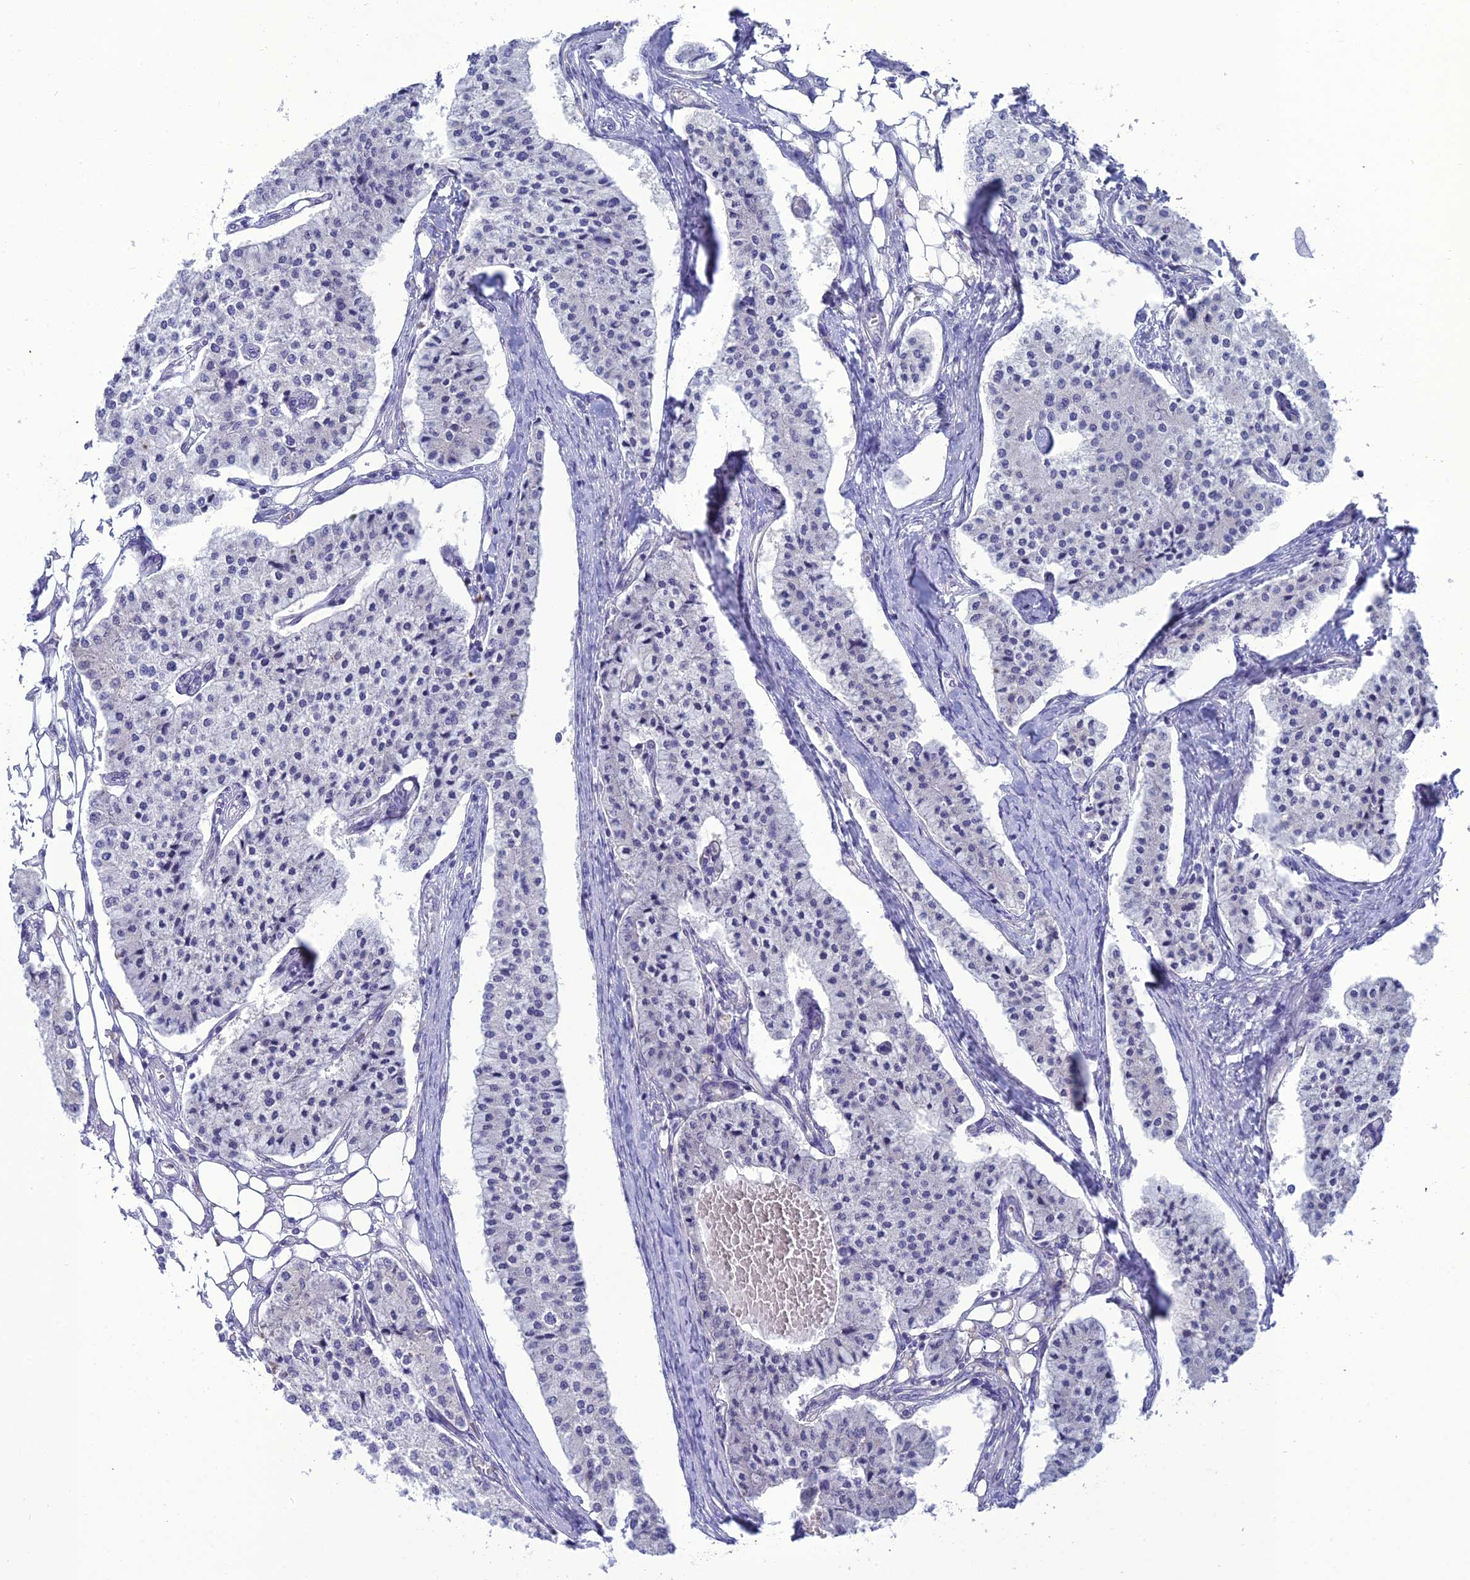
{"staining": {"intensity": "negative", "quantity": "none", "location": "none"}, "tissue": "carcinoid", "cell_type": "Tumor cells", "image_type": "cancer", "snomed": [{"axis": "morphology", "description": "Carcinoid, malignant, NOS"}, {"axis": "topography", "description": "Colon"}], "caption": "Histopathology image shows no protein expression in tumor cells of malignant carcinoid tissue. The staining is performed using DAB brown chromogen with nuclei counter-stained in using hematoxylin.", "gene": "GNPNAT1", "patient": {"sex": "female", "age": 52}}